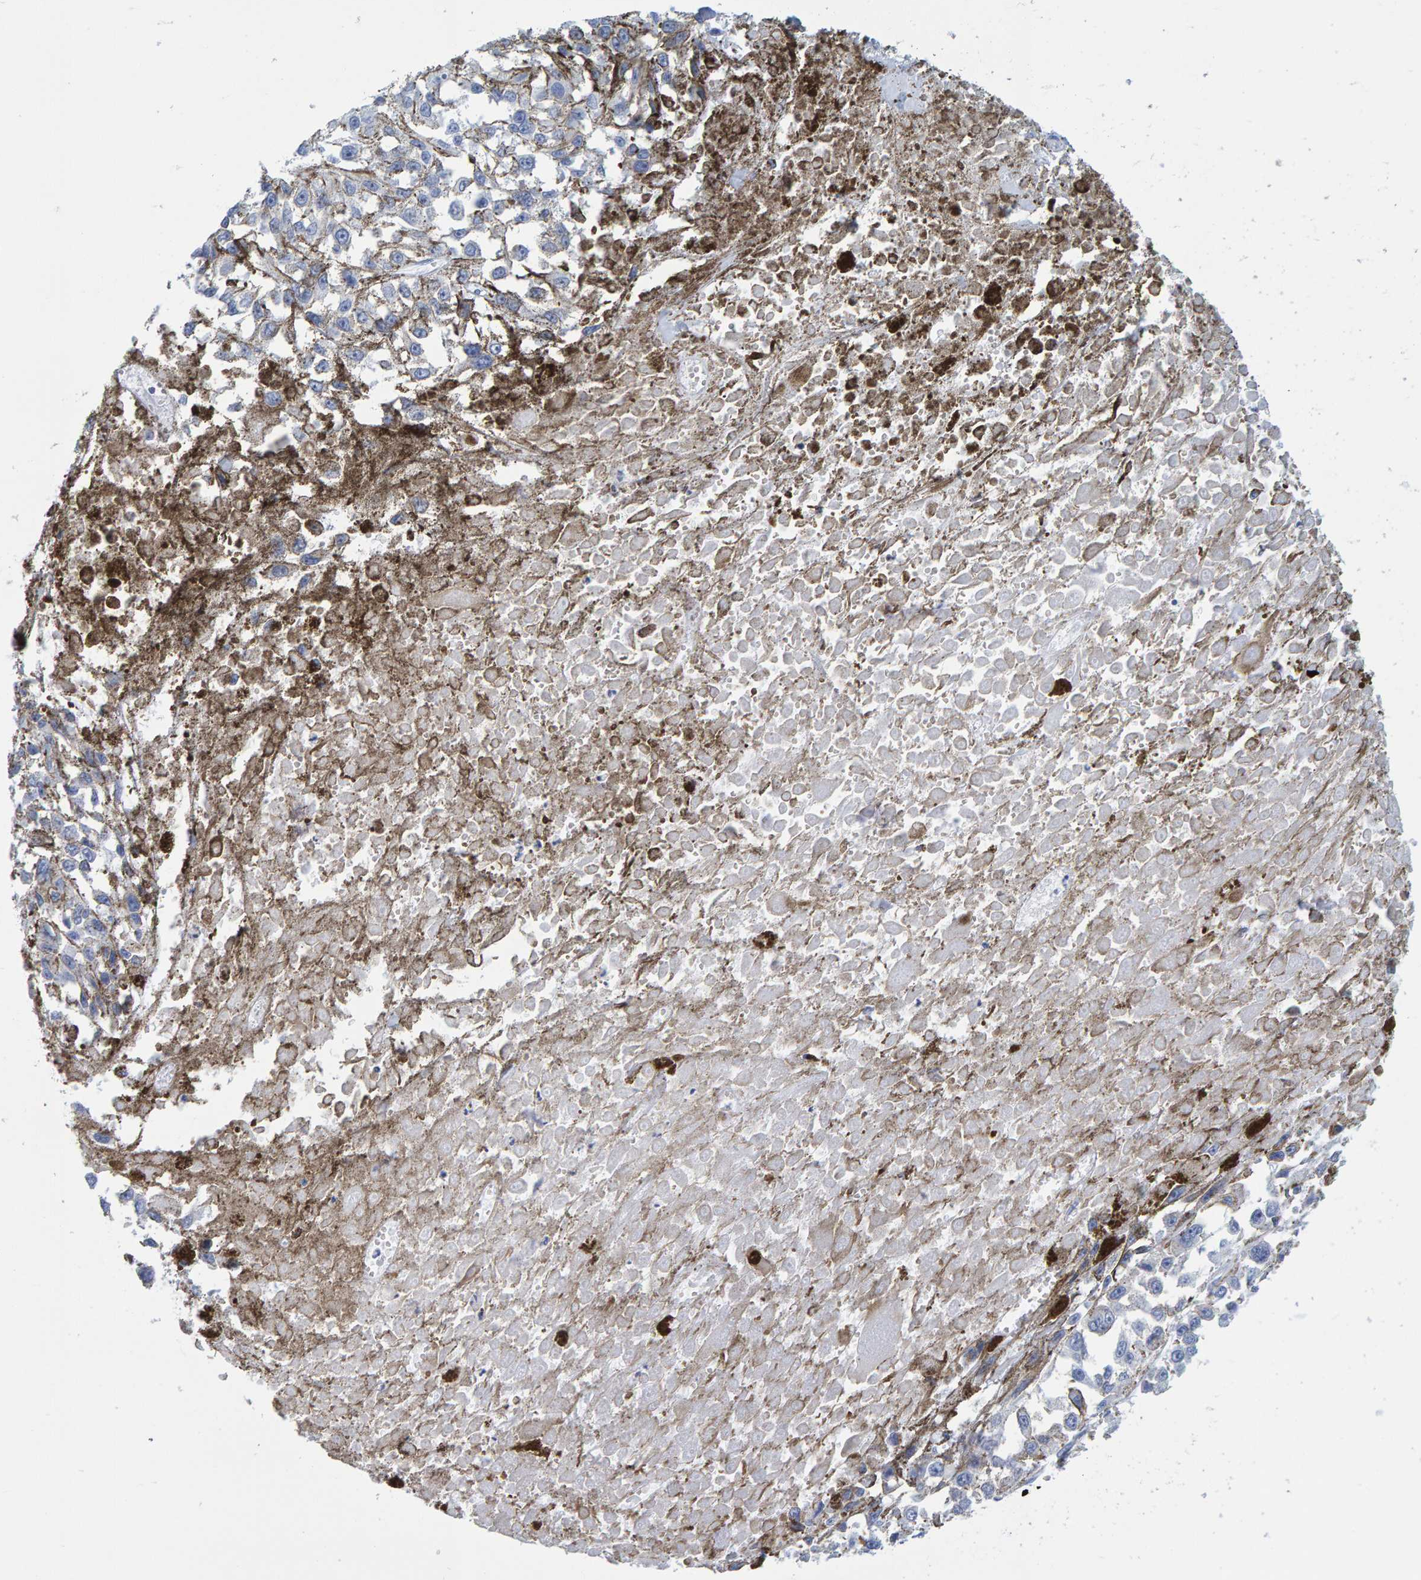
{"staining": {"intensity": "negative", "quantity": "none", "location": "none"}, "tissue": "melanoma", "cell_type": "Tumor cells", "image_type": "cancer", "snomed": [{"axis": "morphology", "description": "Malignant melanoma, Metastatic site"}, {"axis": "topography", "description": "Lymph node"}], "caption": "This is a image of IHC staining of melanoma, which shows no positivity in tumor cells.", "gene": "SFTPC", "patient": {"sex": "male", "age": 59}}